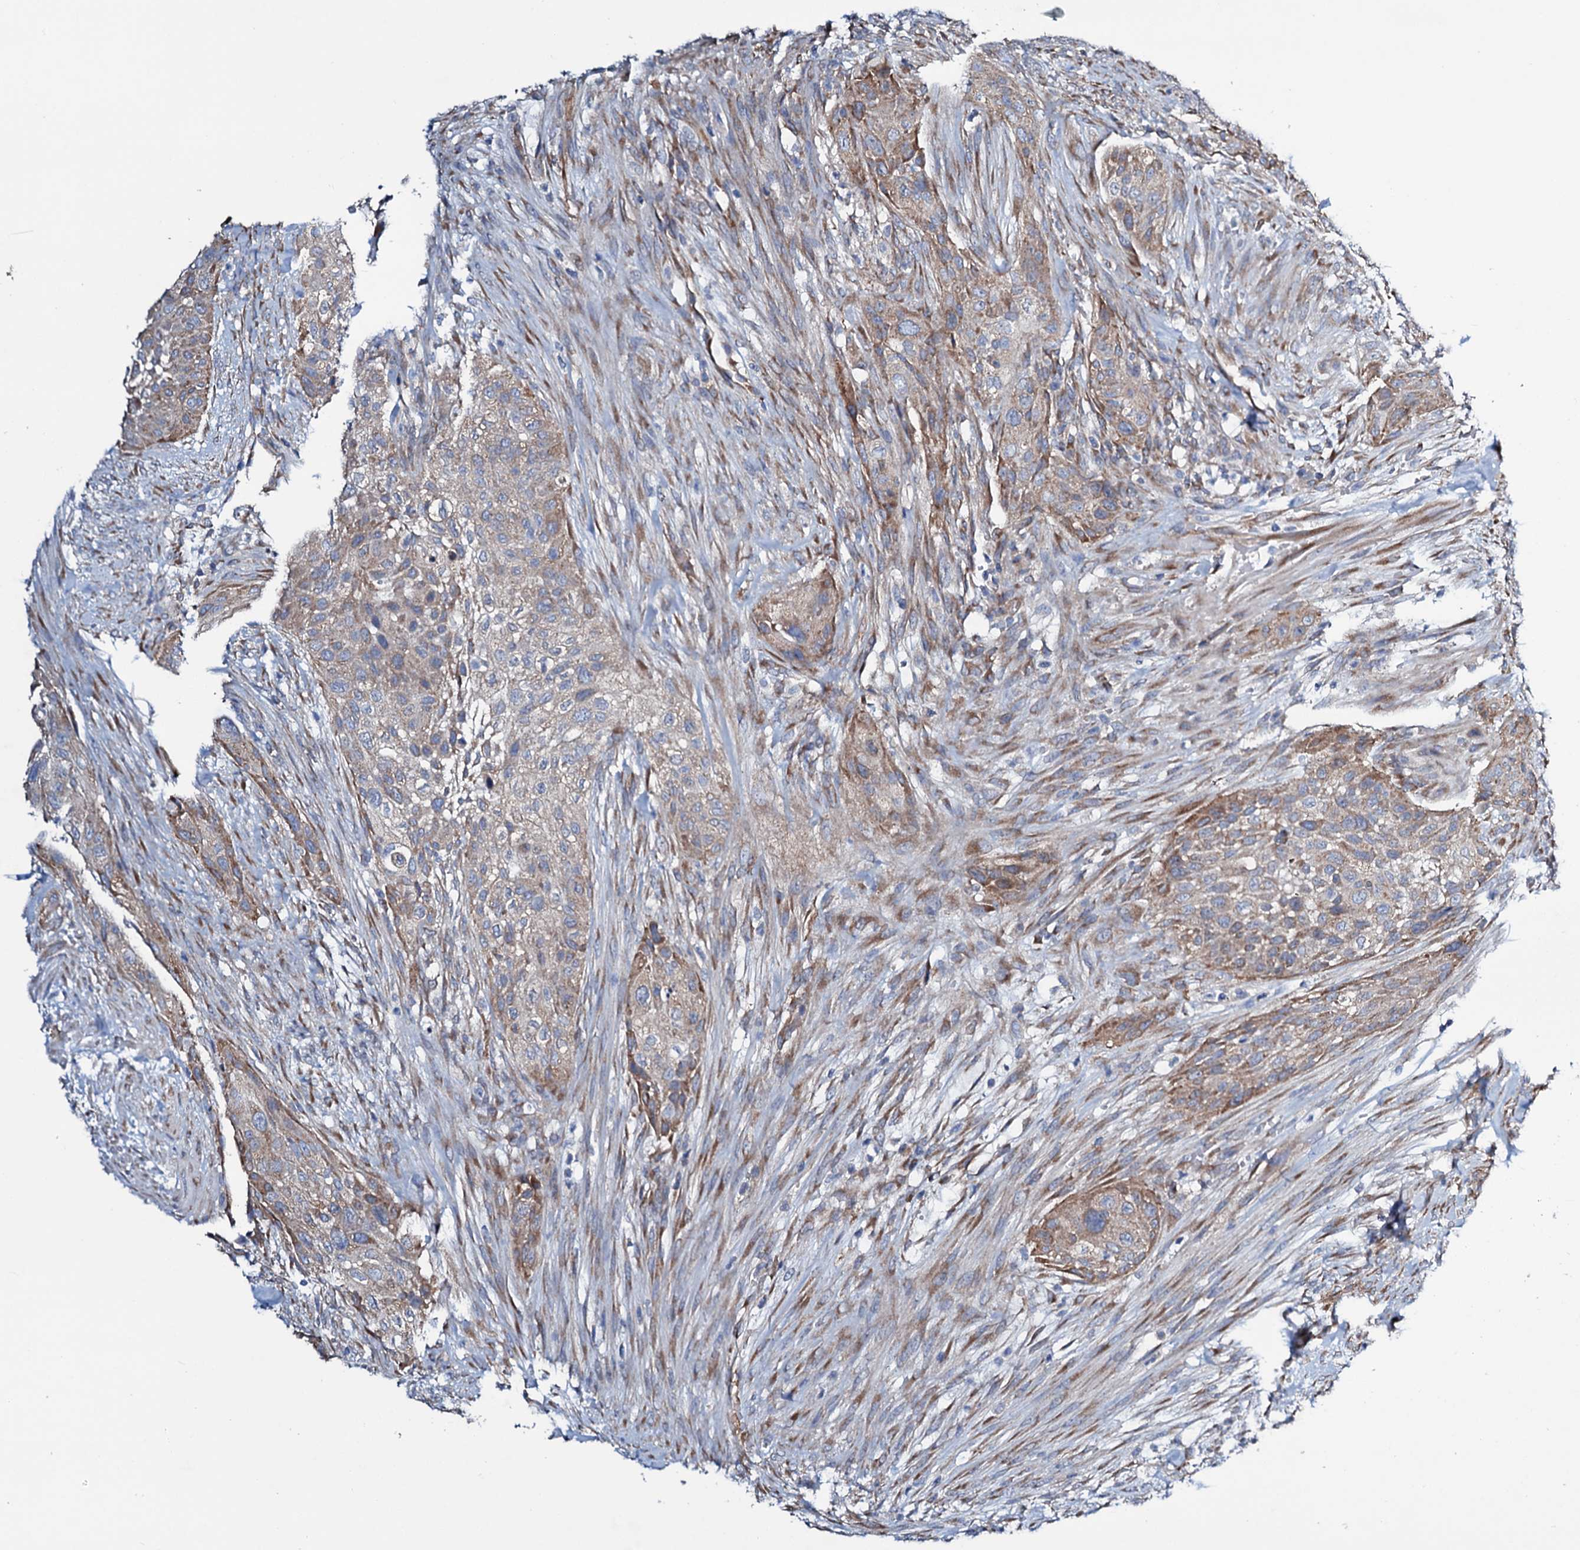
{"staining": {"intensity": "weak", "quantity": "25%-75%", "location": "cytoplasmic/membranous"}, "tissue": "urothelial cancer", "cell_type": "Tumor cells", "image_type": "cancer", "snomed": [{"axis": "morphology", "description": "Urothelial carcinoma, High grade"}, {"axis": "topography", "description": "Urinary bladder"}], "caption": "Human urothelial carcinoma (high-grade) stained with a brown dye shows weak cytoplasmic/membranous positive expression in approximately 25%-75% of tumor cells.", "gene": "STARD13", "patient": {"sex": "male", "age": 35}}